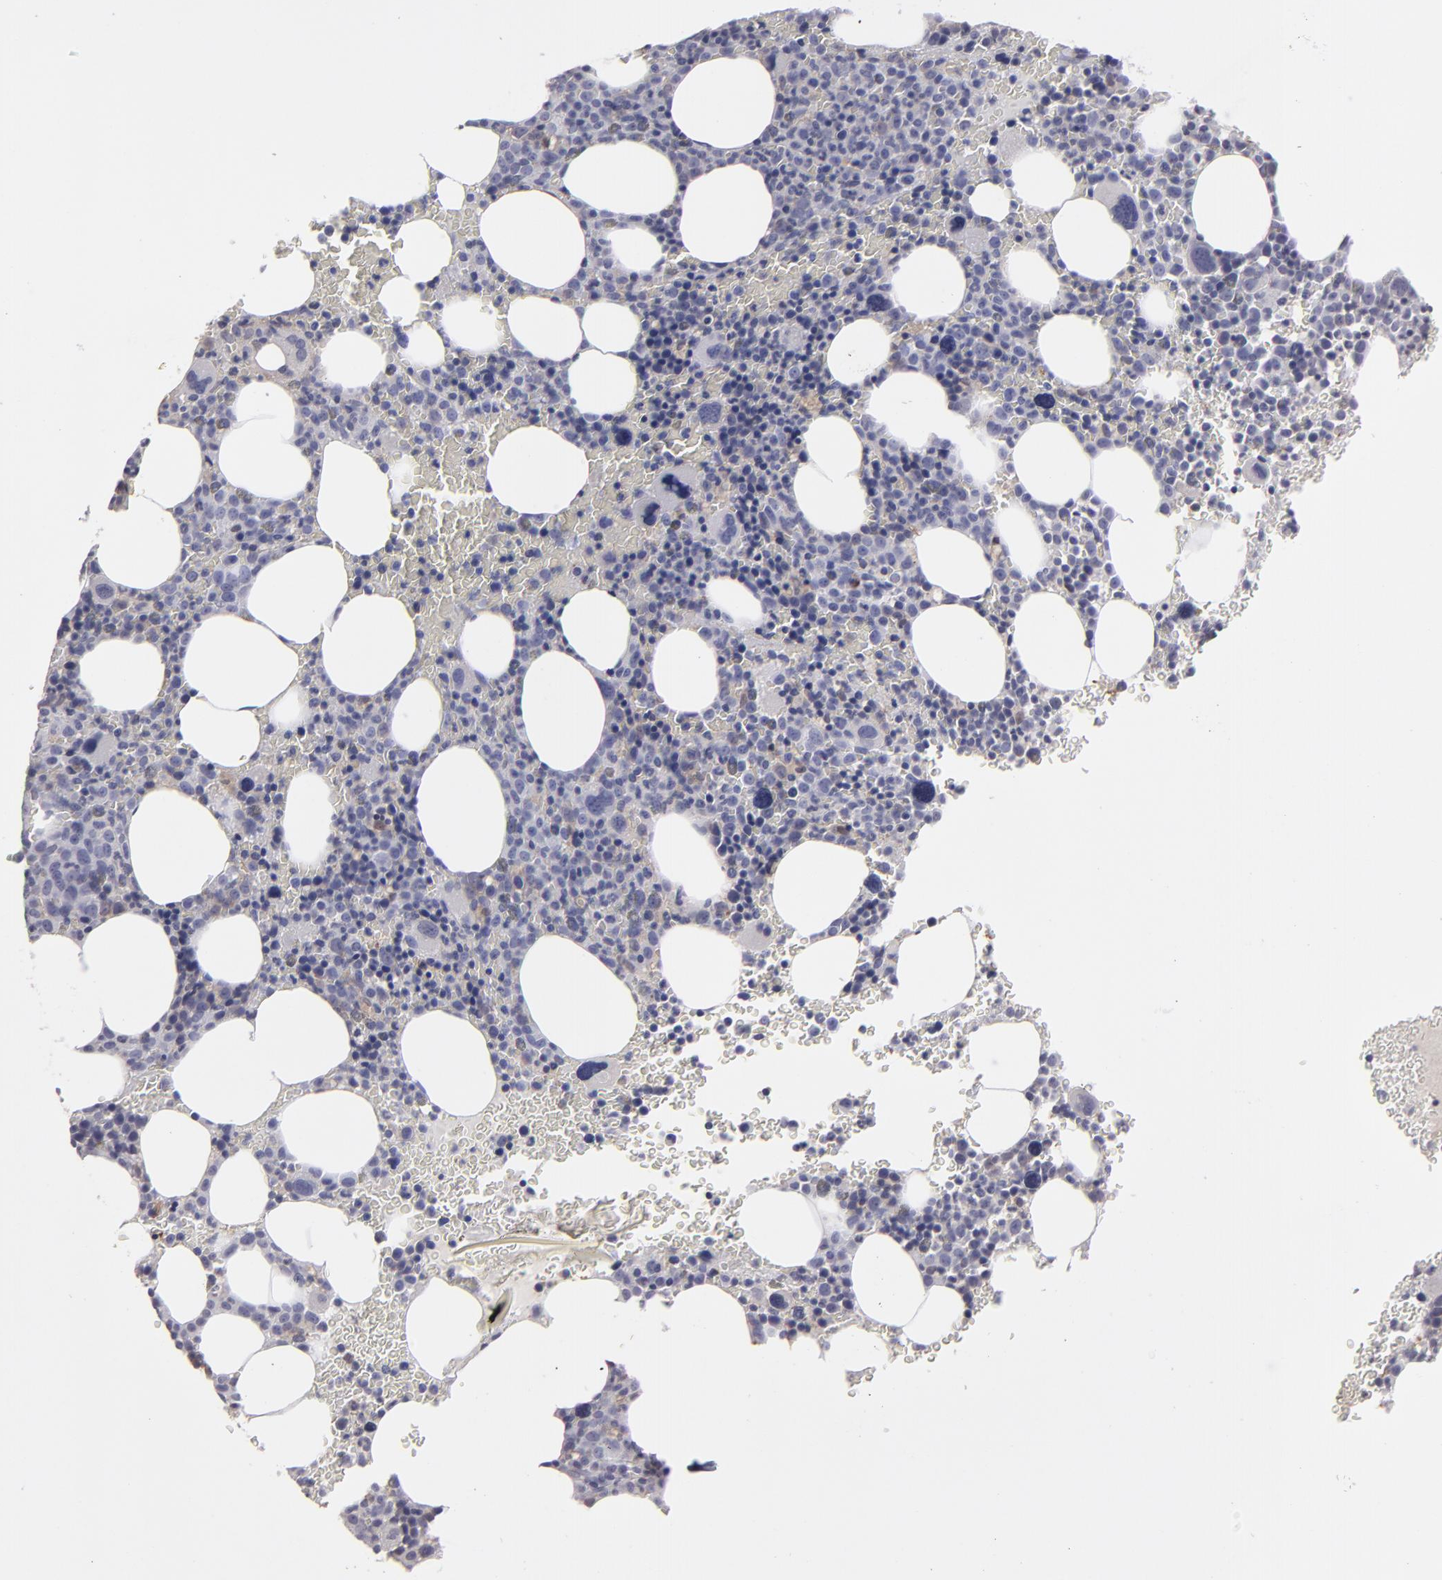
{"staining": {"intensity": "negative", "quantity": "none", "location": "none"}, "tissue": "bone marrow", "cell_type": "Hematopoietic cells", "image_type": "normal", "snomed": [{"axis": "morphology", "description": "Normal tissue, NOS"}, {"axis": "topography", "description": "Bone marrow"}], "caption": "Hematopoietic cells show no significant protein expression in benign bone marrow.", "gene": "SEMA3G", "patient": {"sex": "male", "age": 68}}